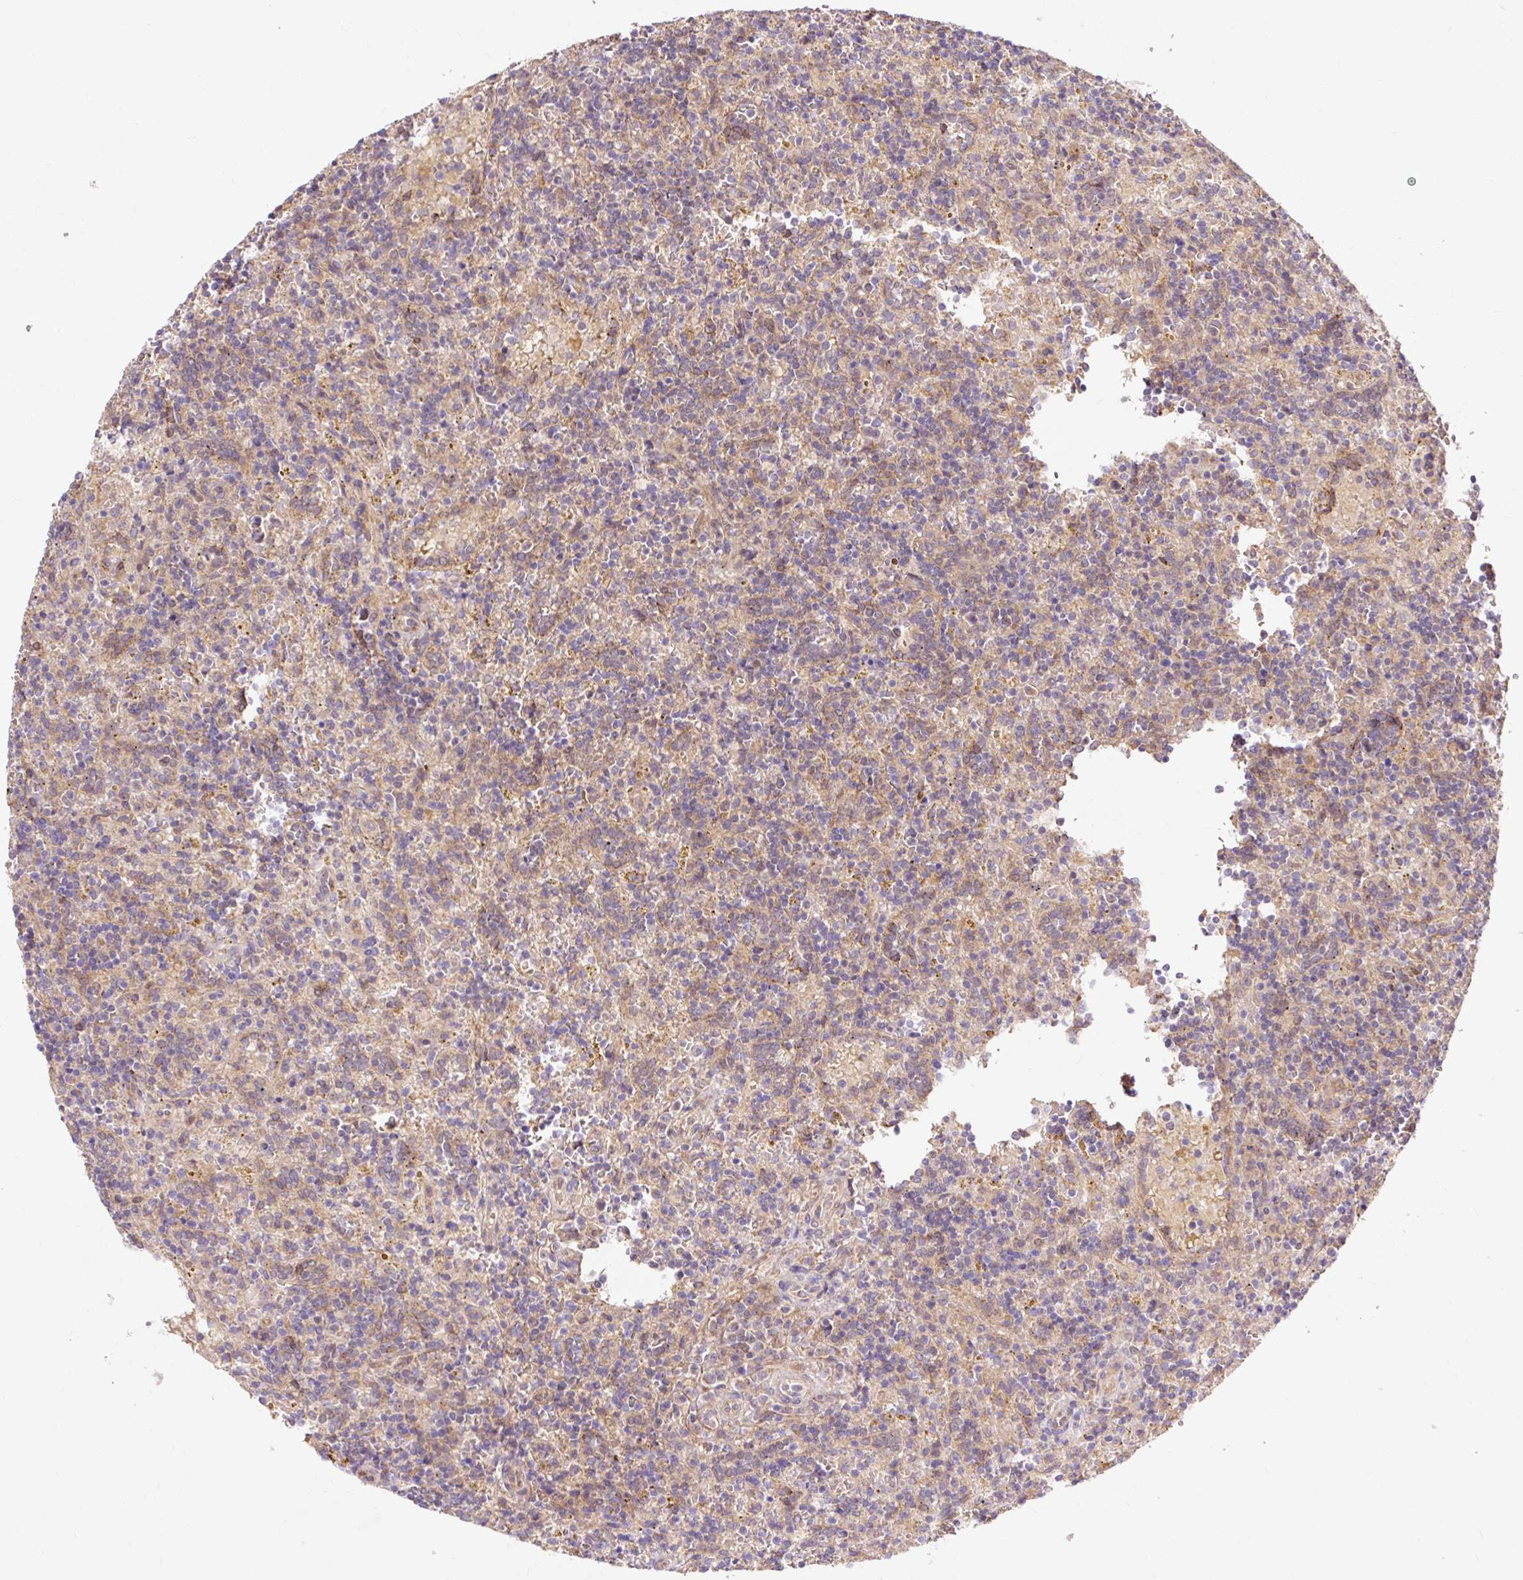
{"staining": {"intensity": "weak", "quantity": "25%-75%", "location": "cytoplasmic/membranous"}, "tissue": "lymphoma", "cell_type": "Tumor cells", "image_type": "cancer", "snomed": [{"axis": "morphology", "description": "Malignant lymphoma, non-Hodgkin's type, Low grade"}, {"axis": "topography", "description": "Spleen"}], "caption": "Weak cytoplasmic/membranous protein staining is present in approximately 25%-75% of tumor cells in lymphoma.", "gene": "TRIAP1", "patient": {"sex": "male", "age": 67}}